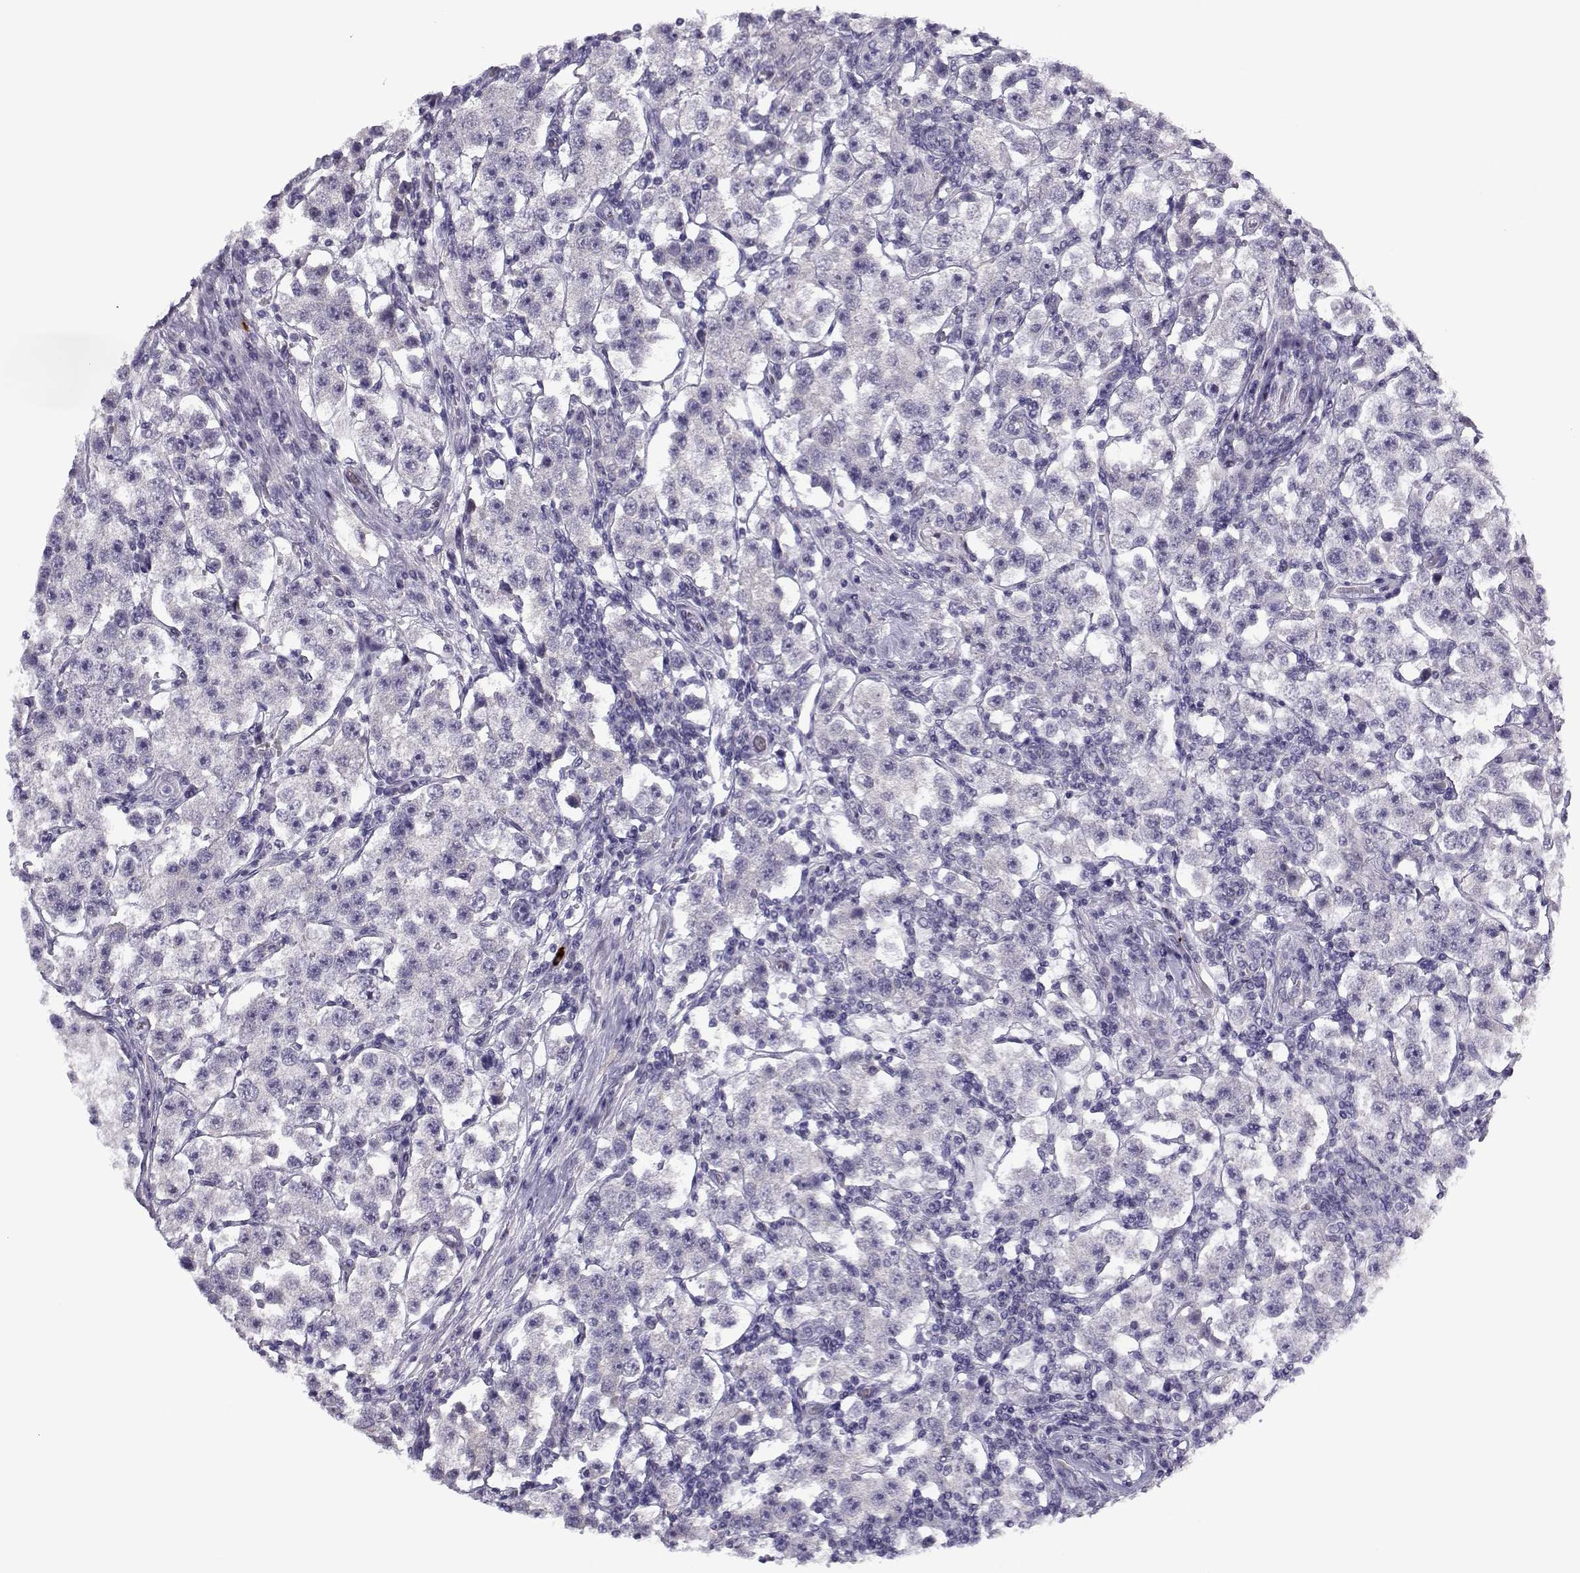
{"staining": {"intensity": "negative", "quantity": "none", "location": "none"}, "tissue": "testis cancer", "cell_type": "Tumor cells", "image_type": "cancer", "snomed": [{"axis": "morphology", "description": "Seminoma, NOS"}, {"axis": "topography", "description": "Testis"}], "caption": "Protein analysis of testis seminoma reveals no significant staining in tumor cells.", "gene": "CFAP77", "patient": {"sex": "male", "age": 37}}